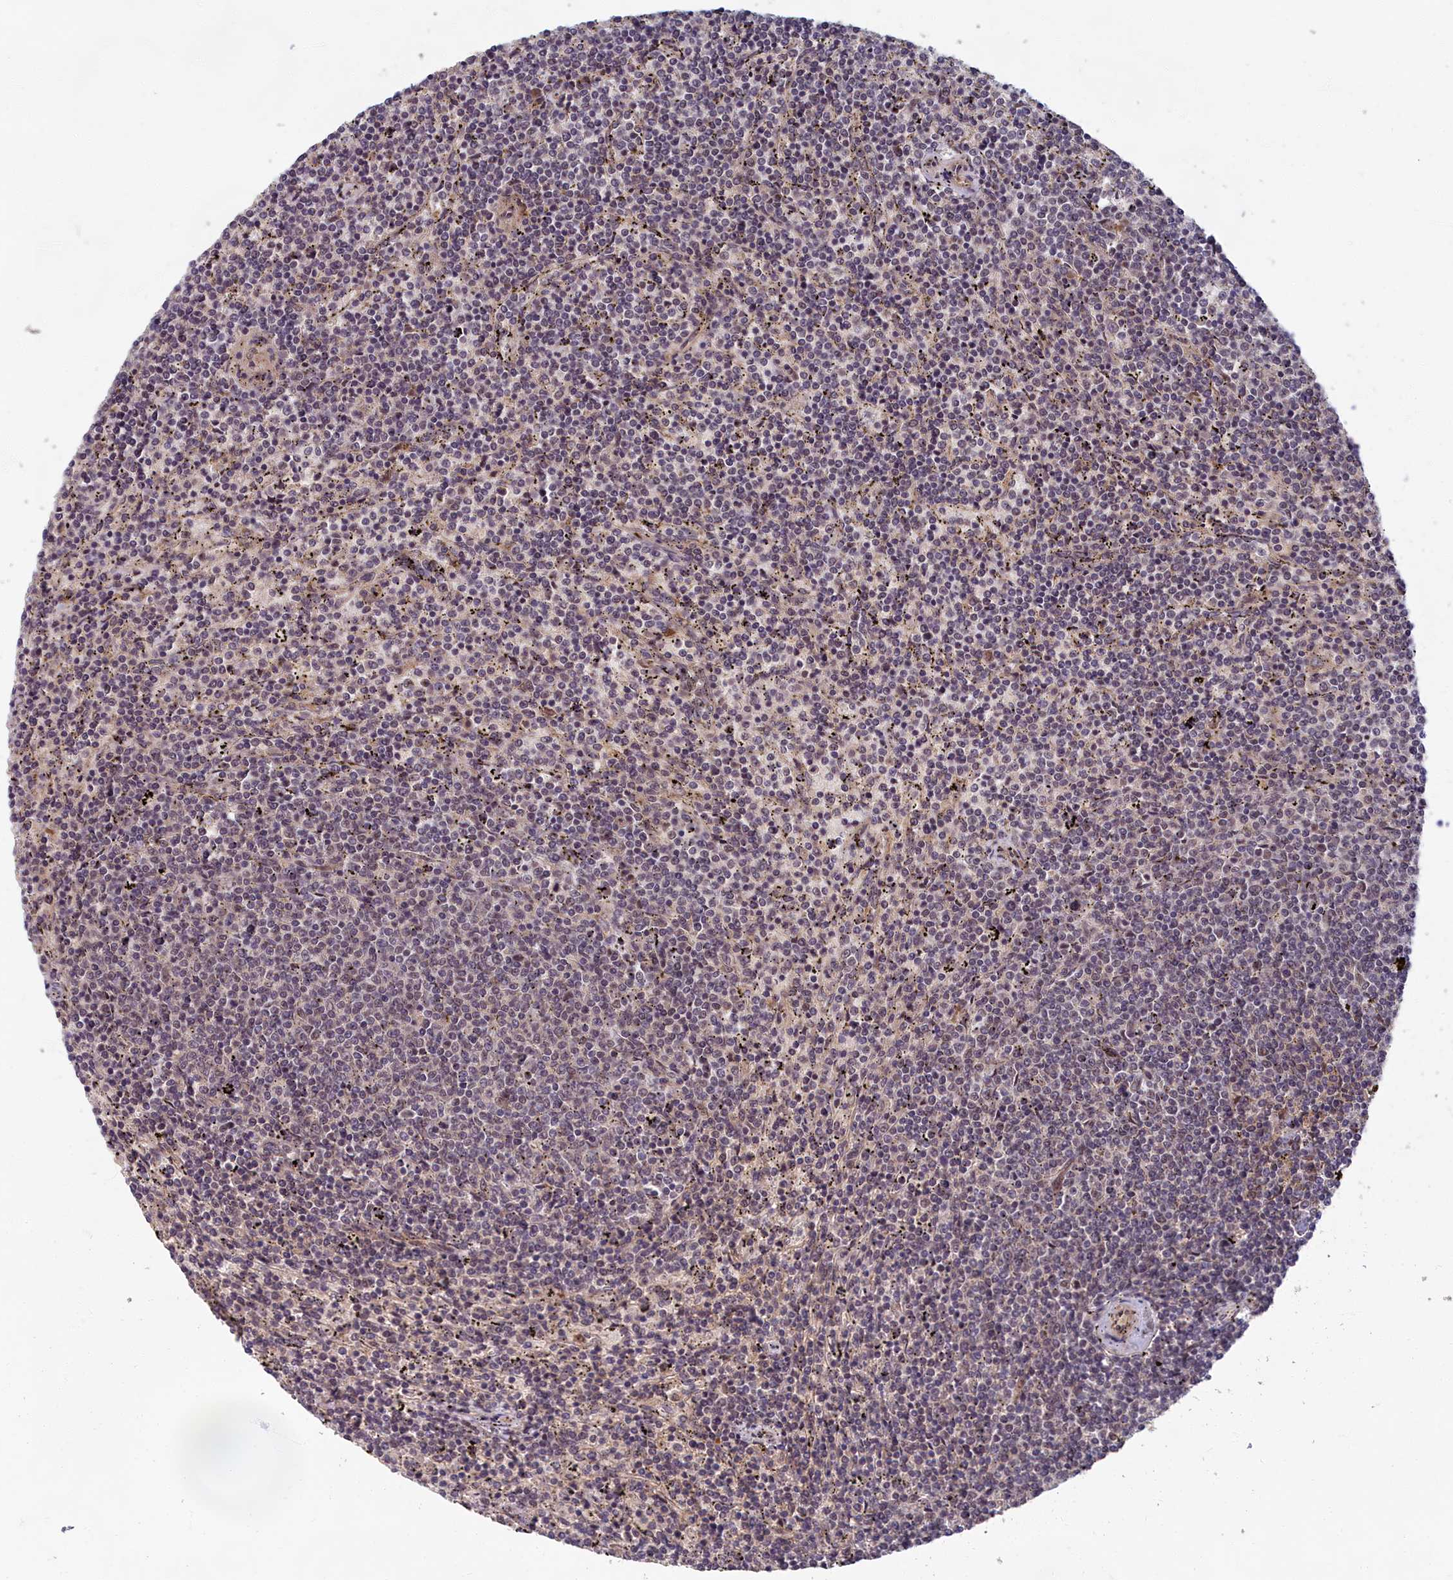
{"staining": {"intensity": "negative", "quantity": "none", "location": "none"}, "tissue": "lymphoma", "cell_type": "Tumor cells", "image_type": "cancer", "snomed": [{"axis": "morphology", "description": "Malignant lymphoma, non-Hodgkin's type, Low grade"}, {"axis": "topography", "description": "Spleen"}], "caption": "There is no significant positivity in tumor cells of malignant lymphoma, non-Hodgkin's type (low-grade).", "gene": "EARS2", "patient": {"sex": "female", "age": 50}}